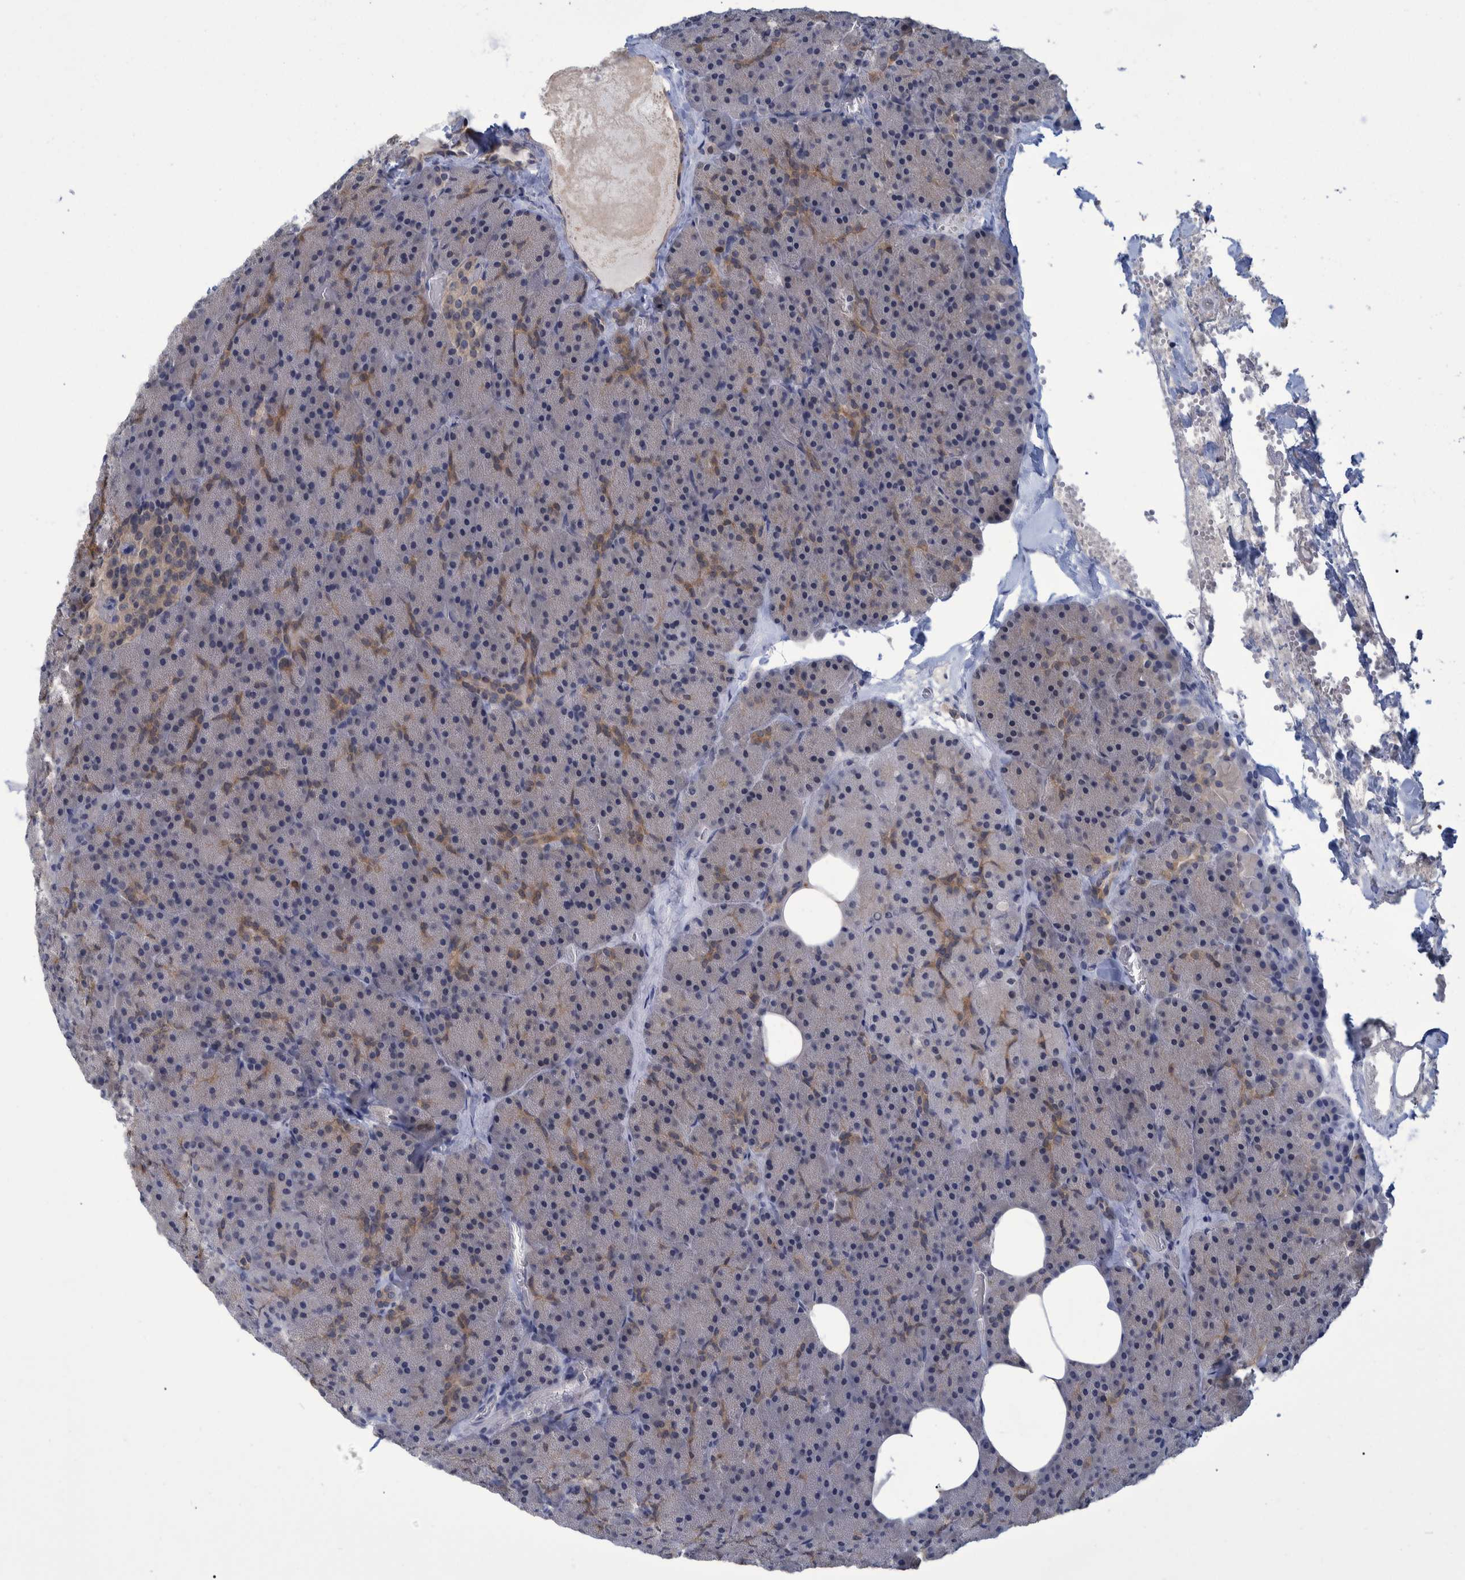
{"staining": {"intensity": "moderate", "quantity": "<25%", "location": "cytoplasmic/membranous"}, "tissue": "pancreas", "cell_type": "Exocrine glandular cells", "image_type": "normal", "snomed": [{"axis": "morphology", "description": "Normal tissue, NOS"}, {"axis": "morphology", "description": "Carcinoid, malignant, NOS"}, {"axis": "topography", "description": "Pancreas"}], "caption": "Immunohistochemistry (IHC) micrograph of benign pancreas stained for a protein (brown), which demonstrates low levels of moderate cytoplasmic/membranous positivity in about <25% of exocrine glandular cells.", "gene": "PCYT2", "patient": {"sex": "female", "age": 35}}